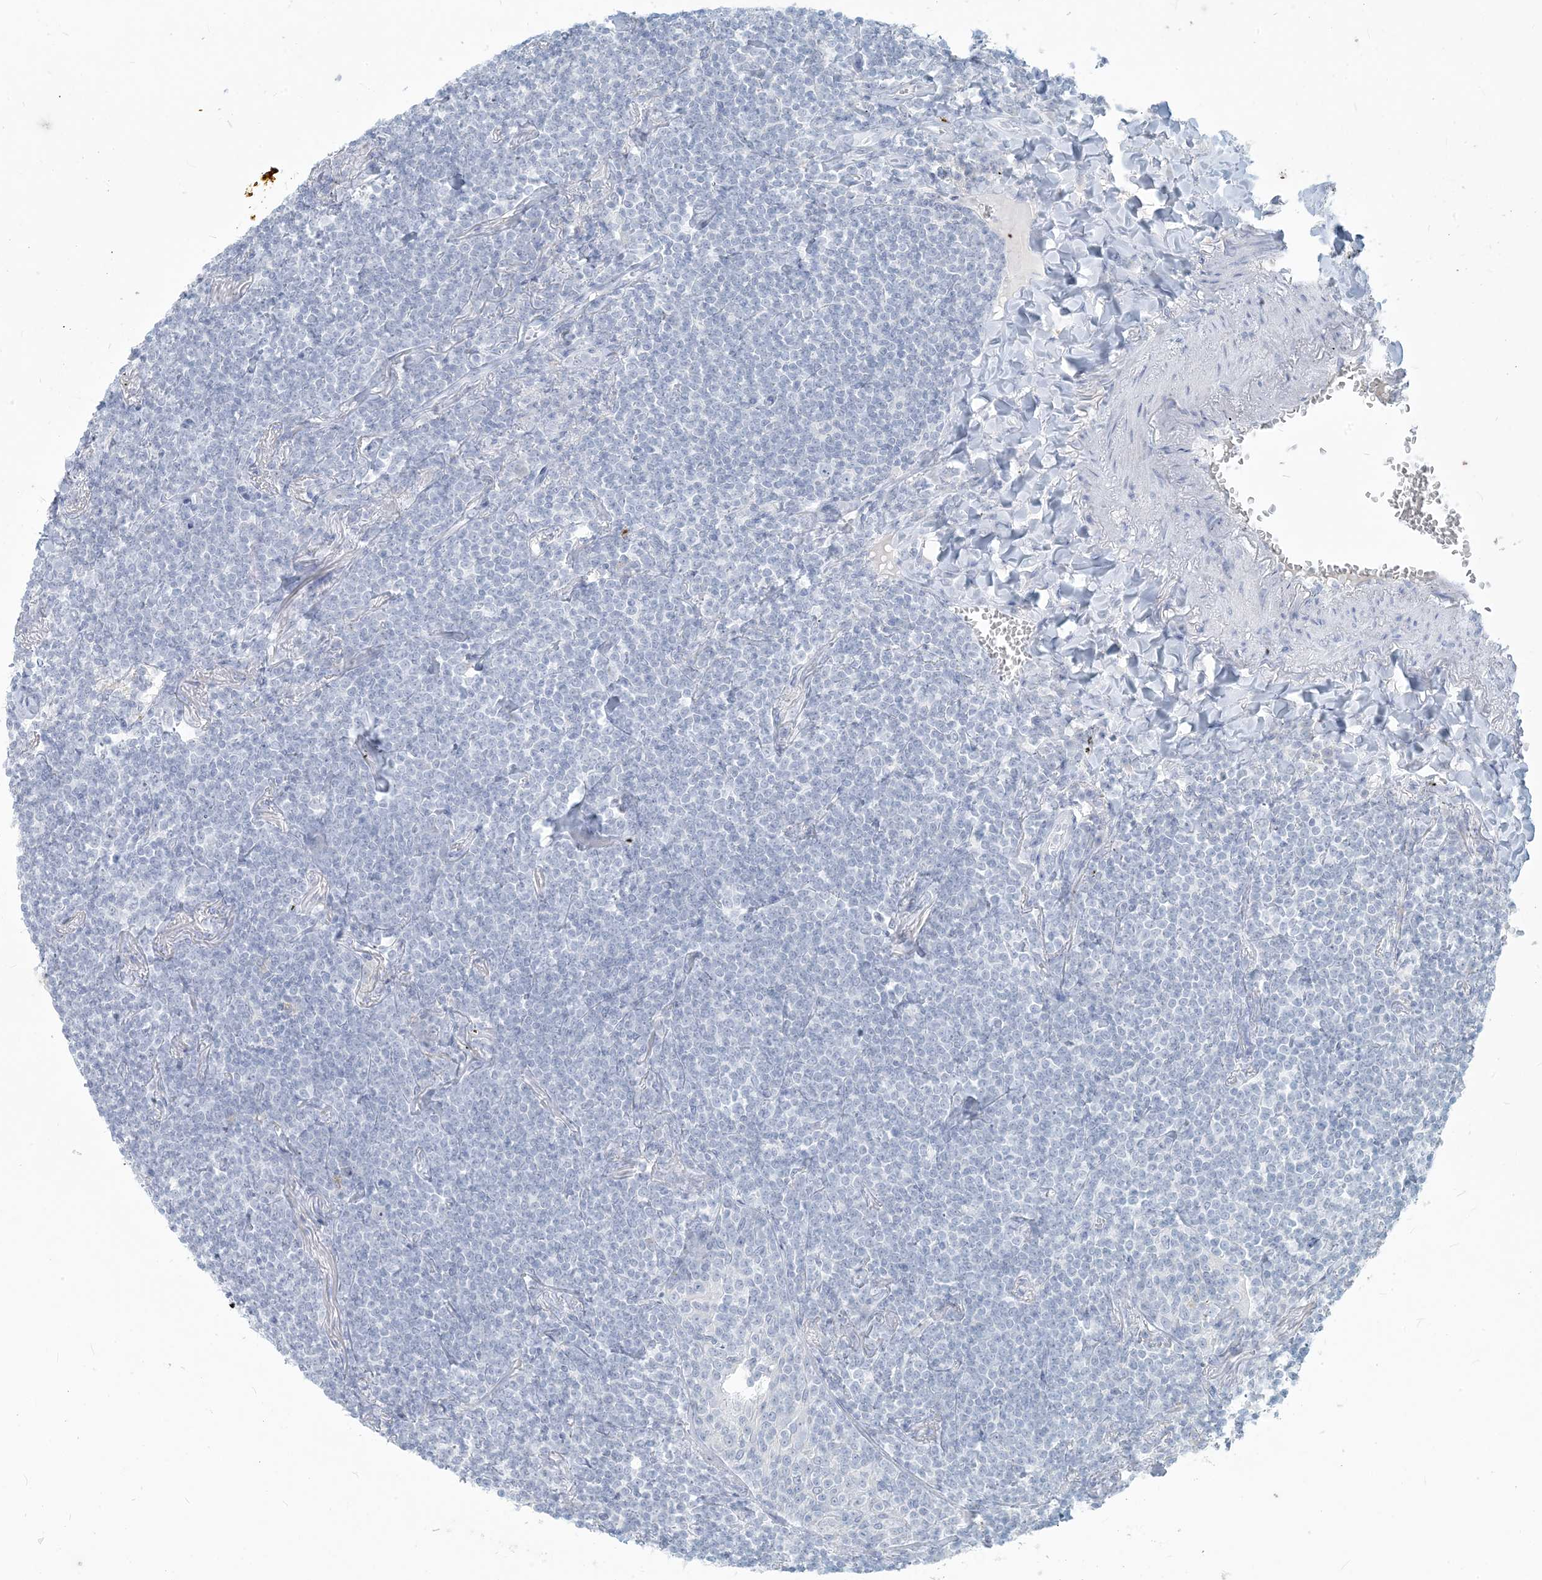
{"staining": {"intensity": "negative", "quantity": "none", "location": "none"}, "tissue": "lymphoma", "cell_type": "Tumor cells", "image_type": "cancer", "snomed": [{"axis": "morphology", "description": "Malignant lymphoma, non-Hodgkin's type, Low grade"}, {"axis": "topography", "description": "Lung"}], "caption": "IHC of human low-grade malignant lymphoma, non-Hodgkin's type exhibits no expression in tumor cells.", "gene": "HLA-DRB1", "patient": {"sex": "female", "age": 71}}